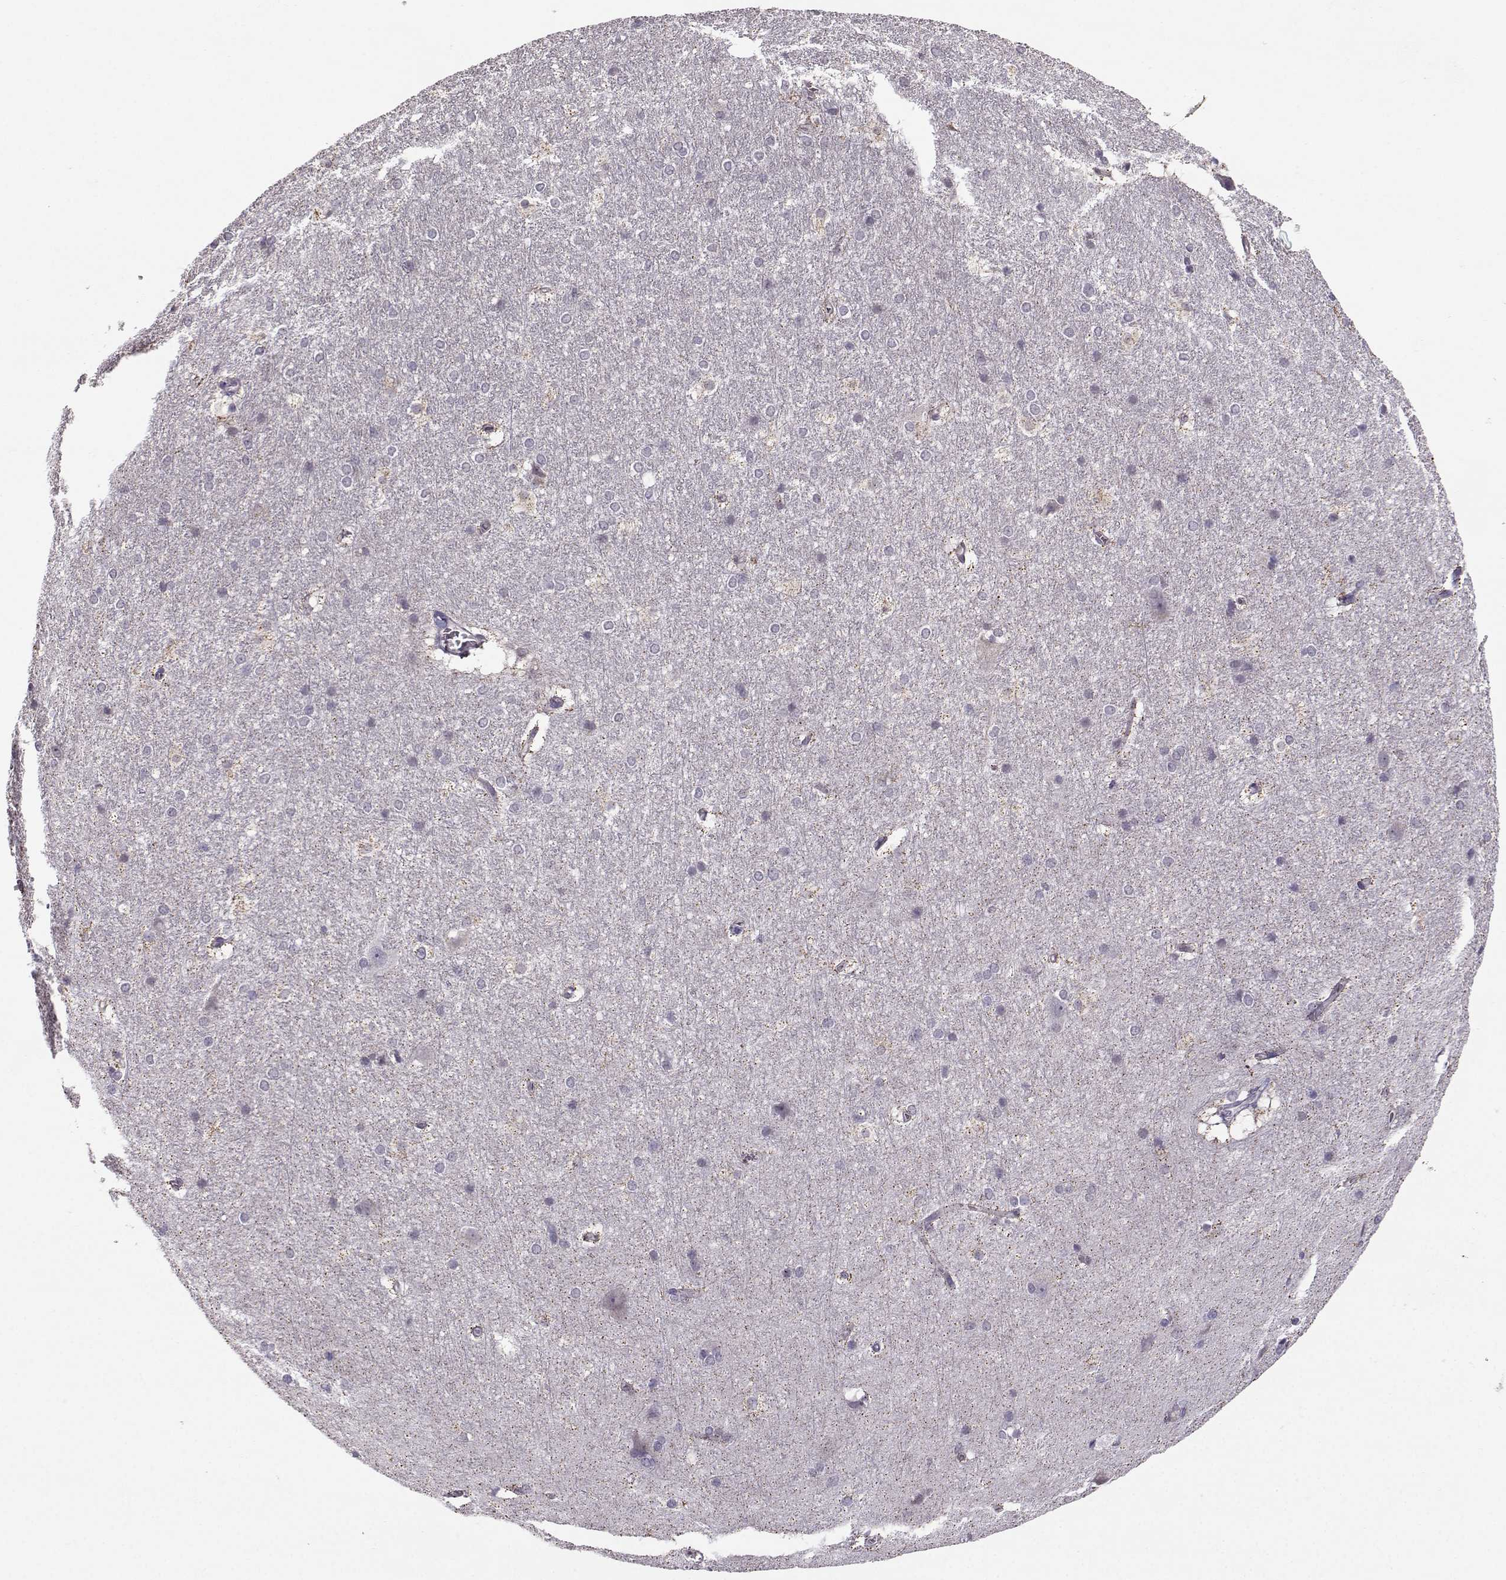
{"staining": {"intensity": "negative", "quantity": "none", "location": "none"}, "tissue": "hippocampus", "cell_type": "Glial cells", "image_type": "normal", "snomed": [{"axis": "morphology", "description": "Normal tissue, NOS"}, {"axis": "topography", "description": "Cerebral cortex"}, {"axis": "topography", "description": "Hippocampus"}], "caption": "IHC micrograph of normal hippocampus: hippocampus stained with DAB shows no significant protein positivity in glial cells.", "gene": "TSPYL5", "patient": {"sex": "female", "age": 19}}